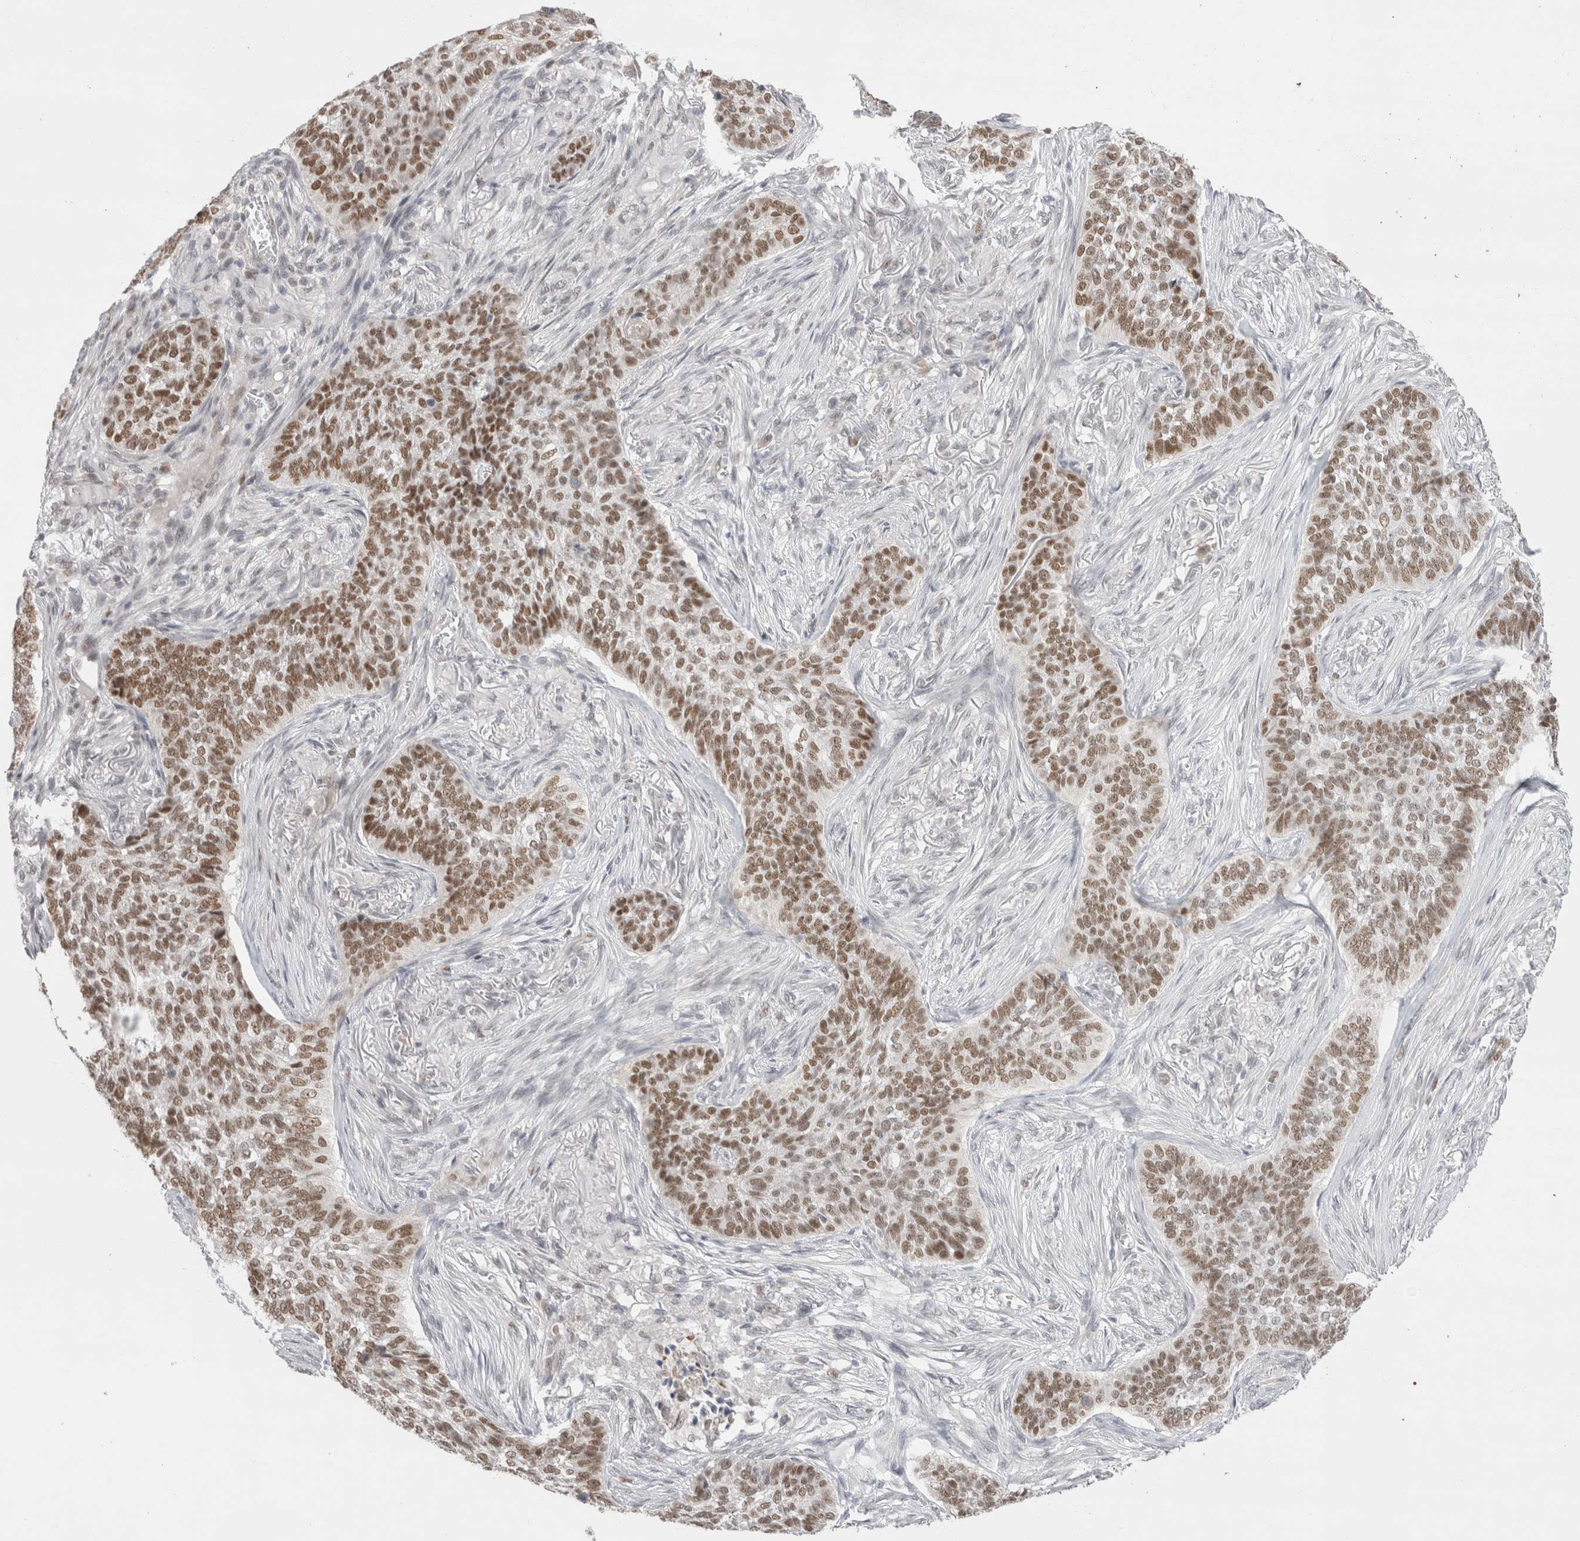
{"staining": {"intensity": "moderate", "quantity": ">75%", "location": "nuclear"}, "tissue": "skin cancer", "cell_type": "Tumor cells", "image_type": "cancer", "snomed": [{"axis": "morphology", "description": "Basal cell carcinoma"}, {"axis": "topography", "description": "Skin"}], "caption": "Immunohistochemistry (IHC) micrograph of neoplastic tissue: human skin basal cell carcinoma stained using IHC shows medium levels of moderate protein expression localized specifically in the nuclear of tumor cells, appearing as a nuclear brown color.", "gene": "RECQL4", "patient": {"sex": "male", "age": 85}}